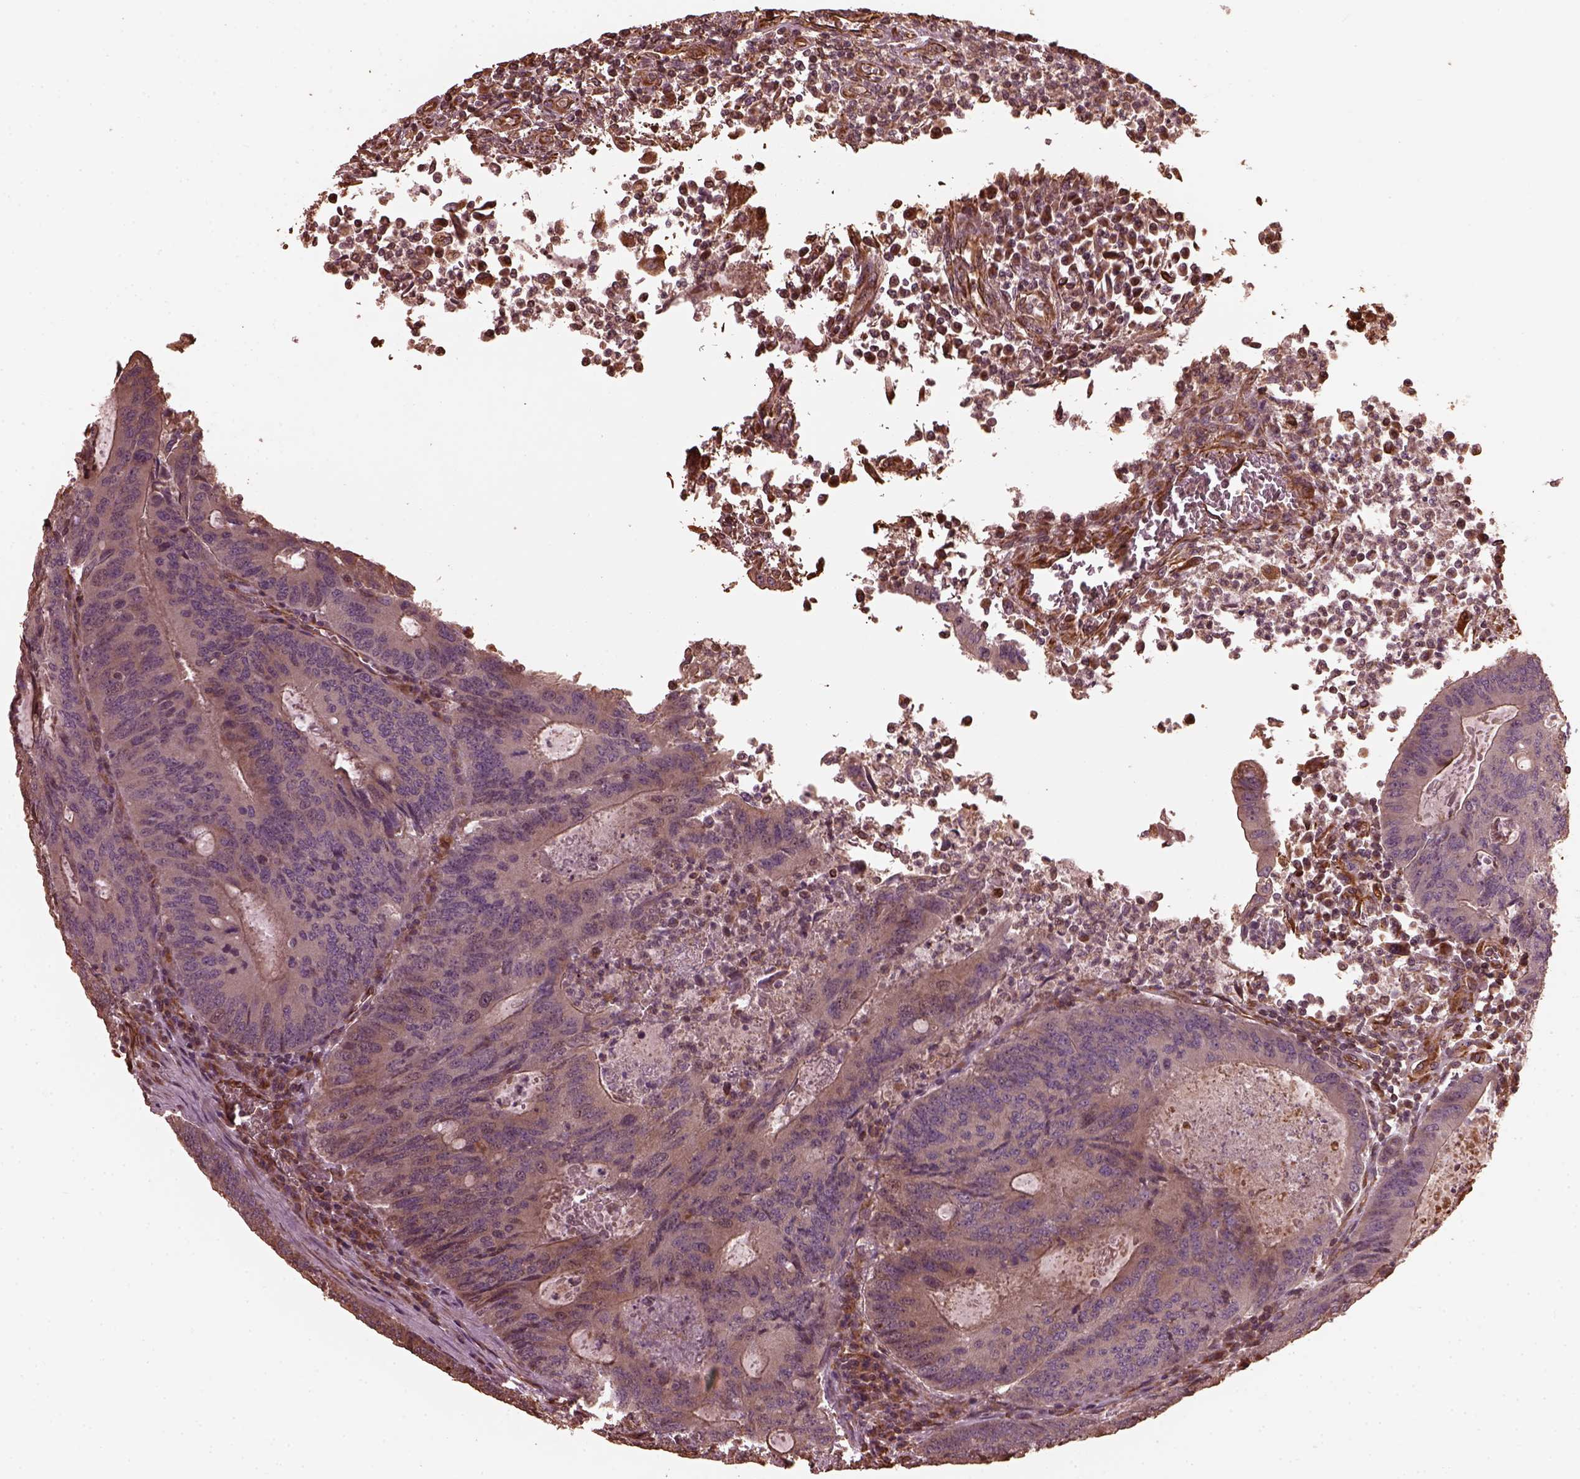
{"staining": {"intensity": "weak", "quantity": "25%-75%", "location": "cytoplasmic/membranous"}, "tissue": "colorectal cancer", "cell_type": "Tumor cells", "image_type": "cancer", "snomed": [{"axis": "morphology", "description": "Adenocarcinoma, NOS"}, {"axis": "topography", "description": "Colon"}], "caption": "Immunohistochemistry staining of colorectal adenocarcinoma, which displays low levels of weak cytoplasmic/membranous positivity in about 25%-75% of tumor cells indicating weak cytoplasmic/membranous protein expression. The staining was performed using DAB (brown) for protein detection and nuclei were counterstained in hematoxylin (blue).", "gene": "GTPBP1", "patient": {"sex": "male", "age": 67}}